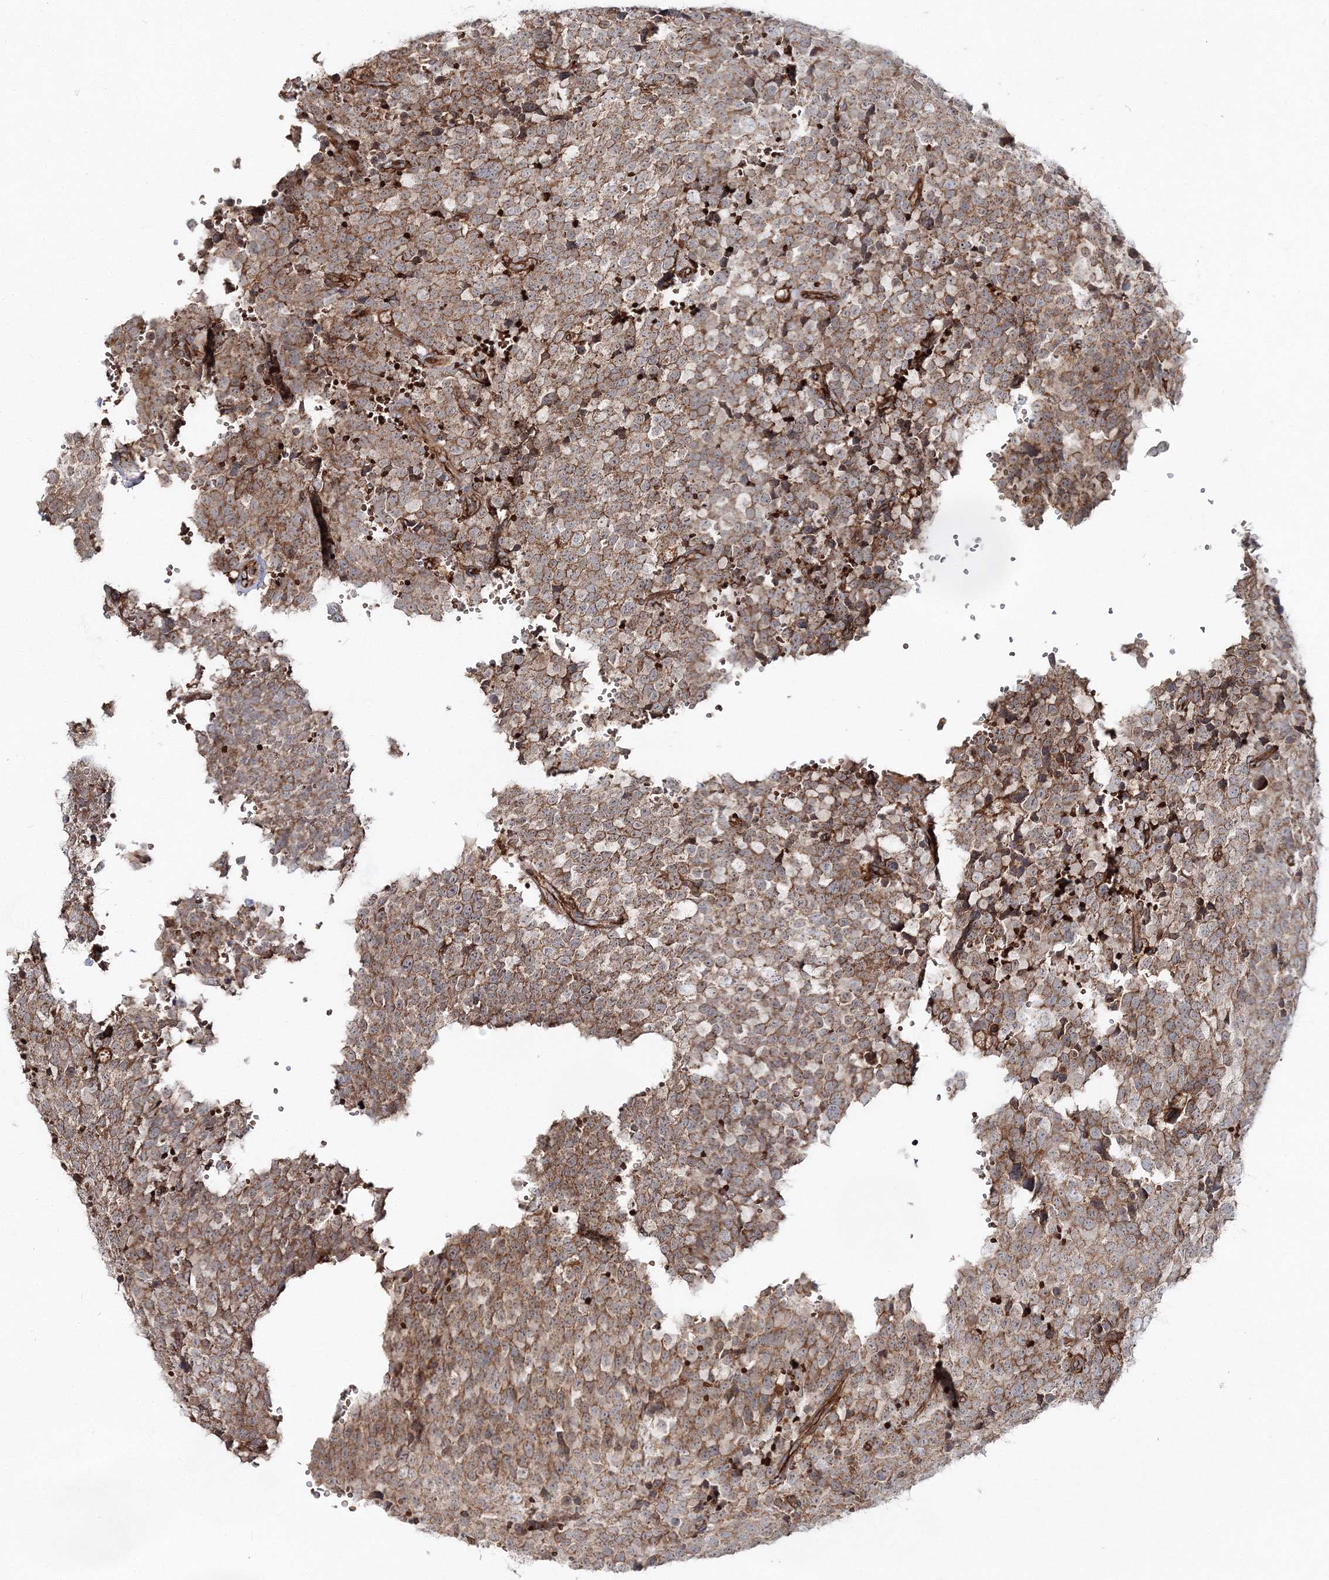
{"staining": {"intensity": "moderate", "quantity": ">75%", "location": "cytoplasmic/membranous"}, "tissue": "testis cancer", "cell_type": "Tumor cells", "image_type": "cancer", "snomed": [{"axis": "morphology", "description": "Seminoma, NOS"}, {"axis": "topography", "description": "Testis"}], "caption": "Protein staining demonstrates moderate cytoplasmic/membranous staining in approximately >75% of tumor cells in testis cancer.", "gene": "PCBD2", "patient": {"sex": "male", "age": 71}}